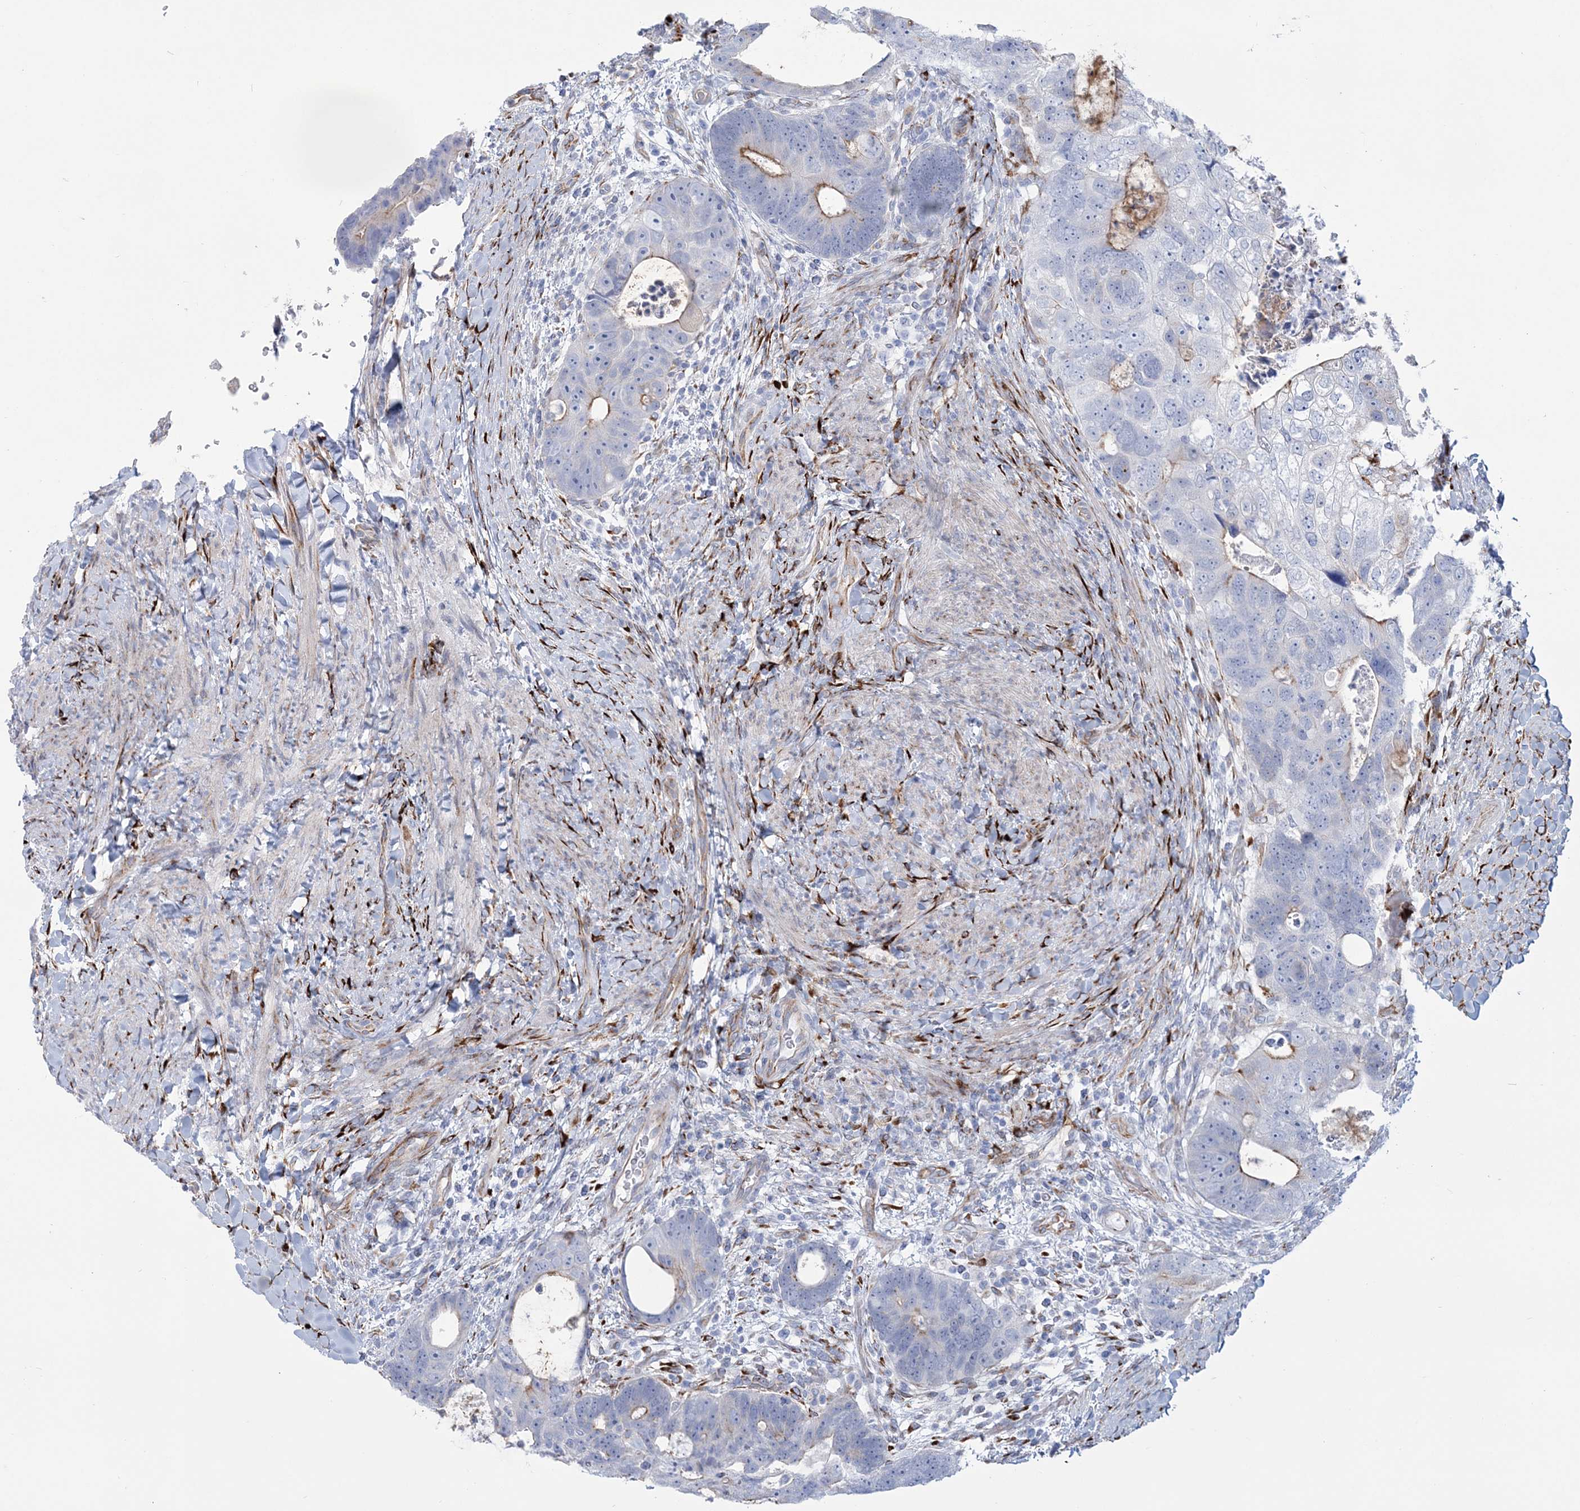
{"staining": {"intensity": "moderate", "quantity": "<25%", "location": "cytoplasmic/membranous"}, "tissue": "colorectal cancer", "cell_type": "Tumor cells", "image_type": "cancer", "snomed": [{"axis": "morphology", "description": "Adenocarcinoma, NOS"}, {"axis": "topography", "description": "Rectum"}], "caption": "Moderate cytoplasmic/membranous positivity is present in approximately <25% of tumor cells in colorectal cancer (adenocarcinoma).", "gene": "RAB11FIP5", "patient": {"sex": "male", "age": 59}}